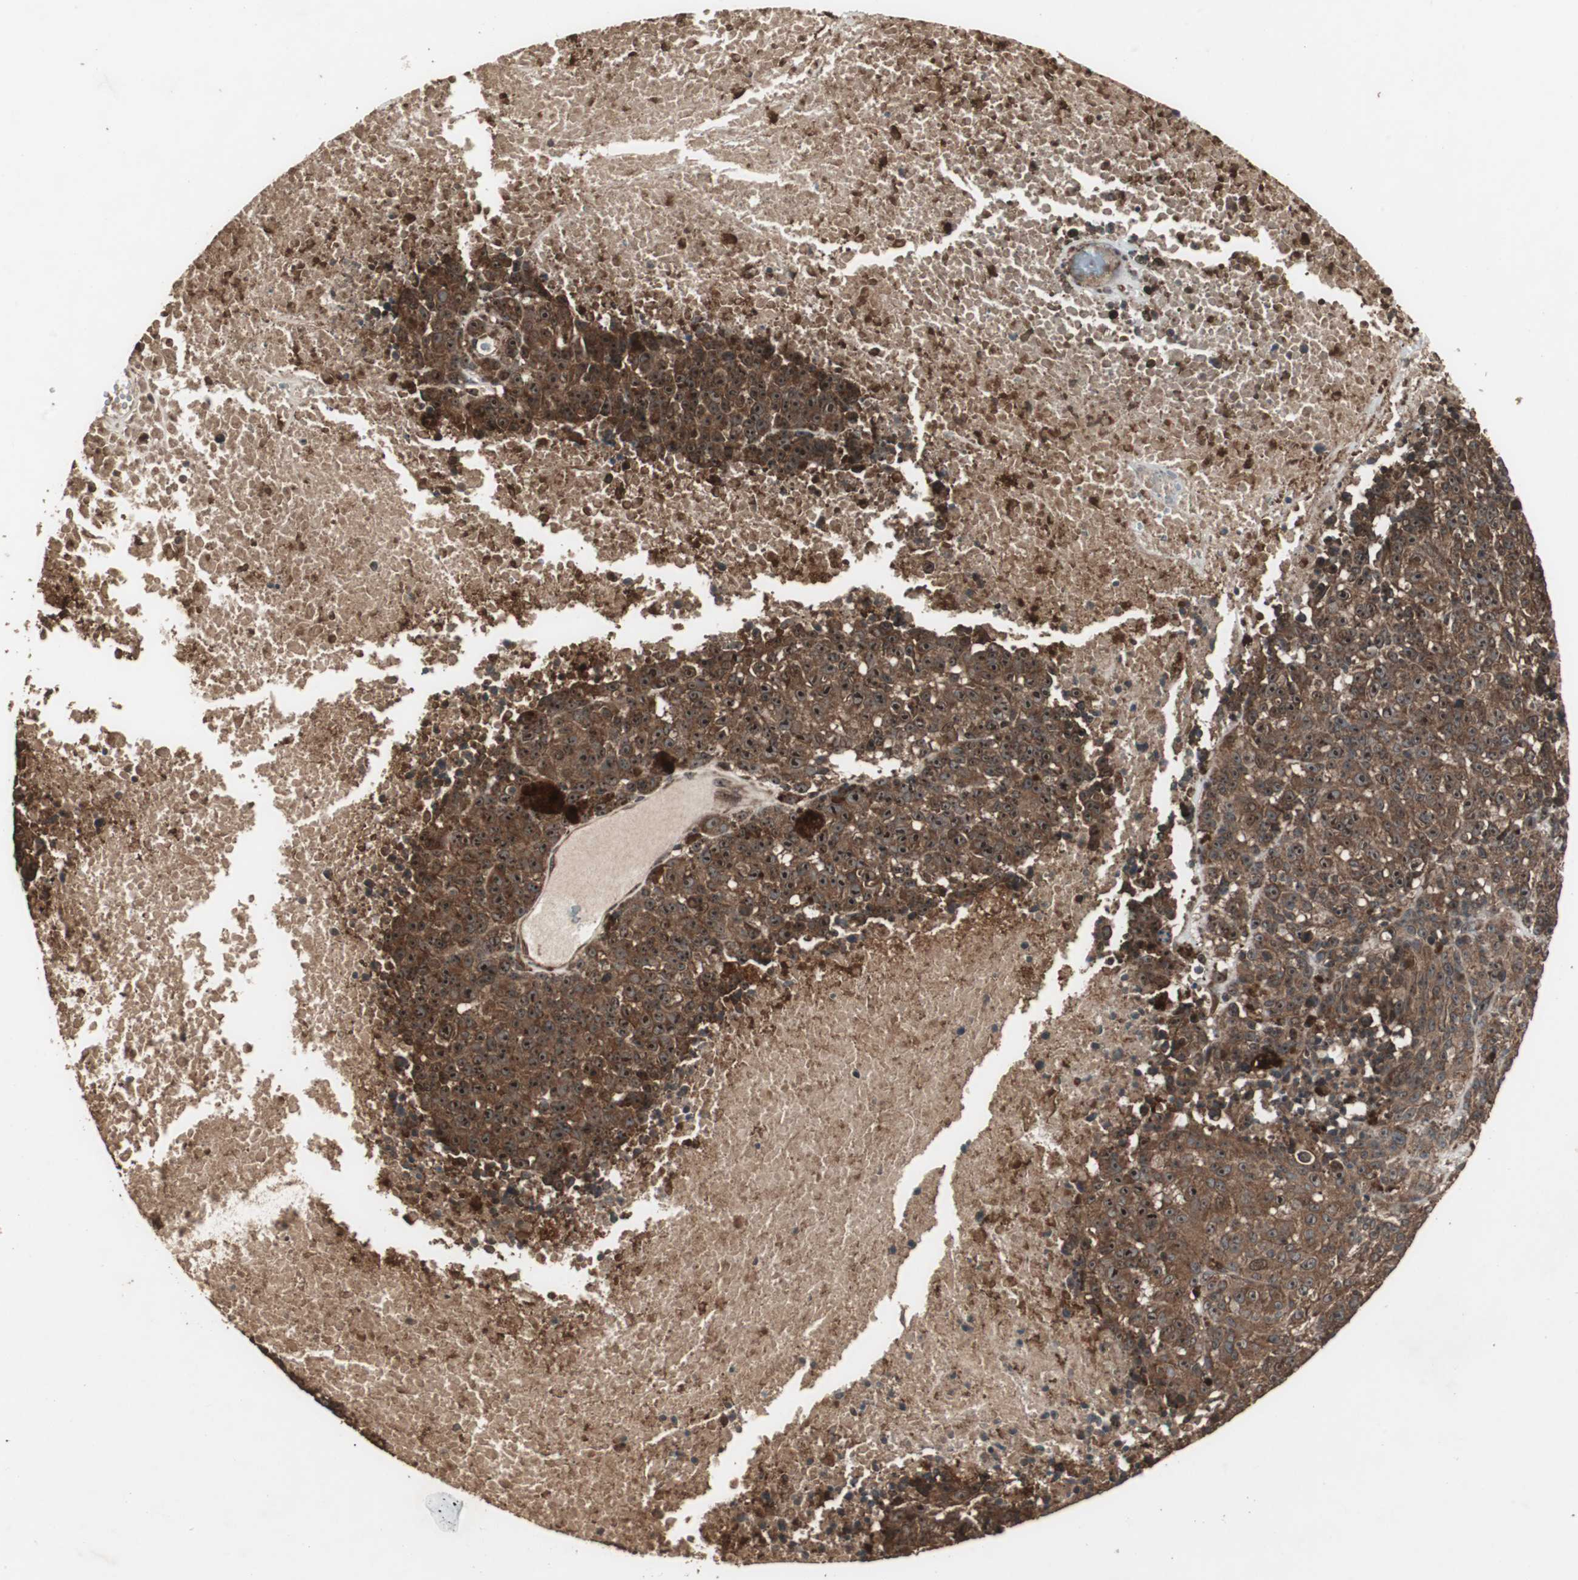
{"staining": {"intensity": "strong", "quantity": ">75%", "location": "cytoplasmic/membranous"}, "tissue": "melanoma", "cell_type": "Tumor cells", "image_type": "cancer", "snomed": [{"axis": "morphology", "description": "Malignant melanoma, Metastatic site"}, {"axis": "topography", "description": "Cerebral cortex"}], "caption": "Immunohistochemical staining of melanoma demonstrates high levels of strong cytoplasmic/membranous protein positivity in approximately >75% of tumor cells. (Stains: DAB in brown, nuclei in blue, Microscopy: brightfield microscopy at high magnification).", "gene": "LAMTOR5", "patient": {"sex": "female", "age": 52}}